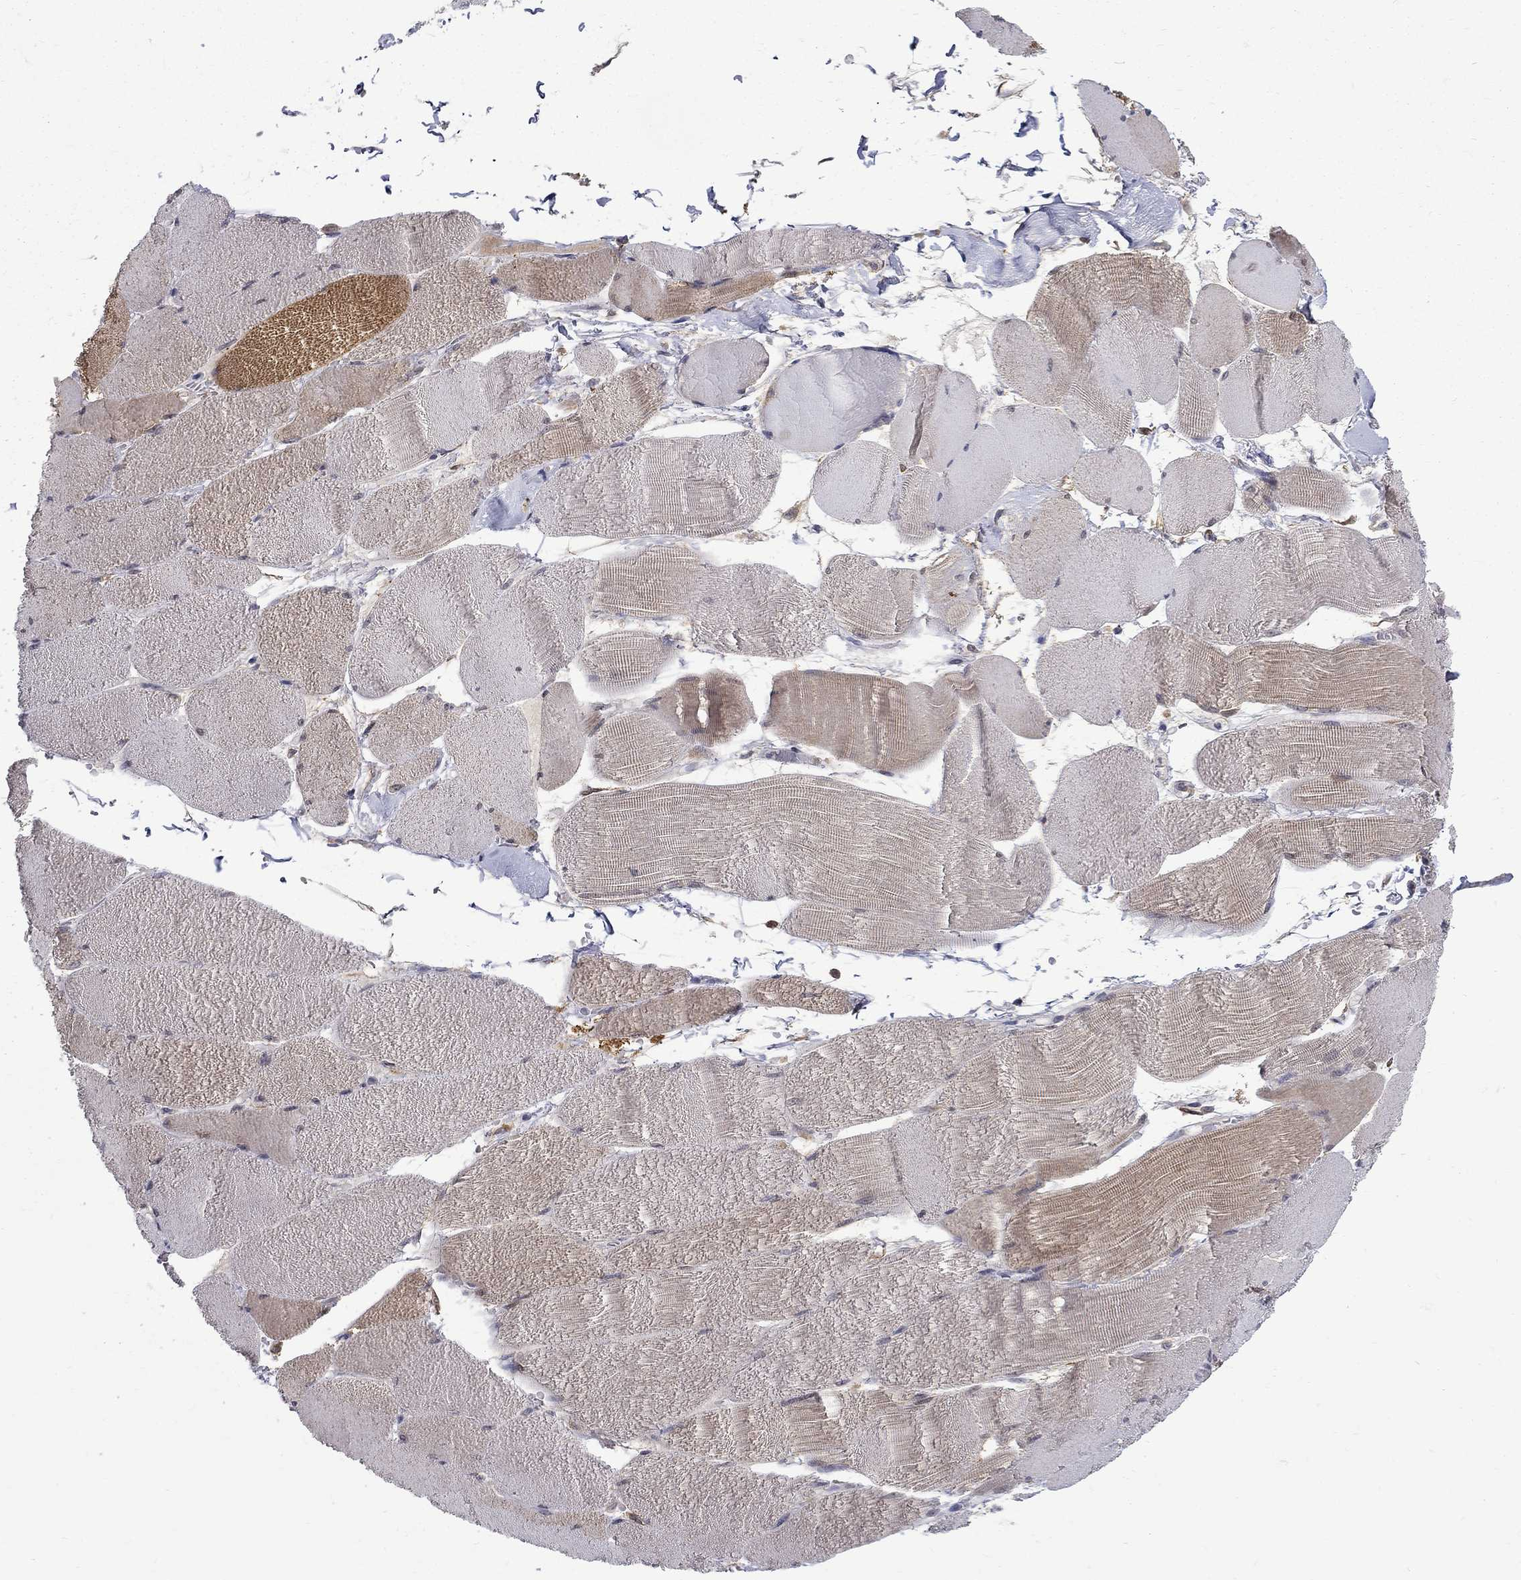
{"staining": {"intensity": "moderate", "quantity": "<25%", "location": "cytoplasmic/membranous"}, "tissue": "skeletal muscle", "cell_type": "Myocytes", "image_type": "normal", "snomed": [{"axis": "morphology", "description": "Normal tissue, NOS"}, {"axis": "topography", "description": "Skeletal muscle"}], "caption": "Moderate cytoplasmic/membranous protein staining is appreciated in approximately <25% of myocytes in skeletal muscle. (DAB (3,3'-diaminobenzidine) IHC with brightfield microscopy, high magnification).", "gene": "PCBP2", "patient": {"sex": "male", "age": 56}}